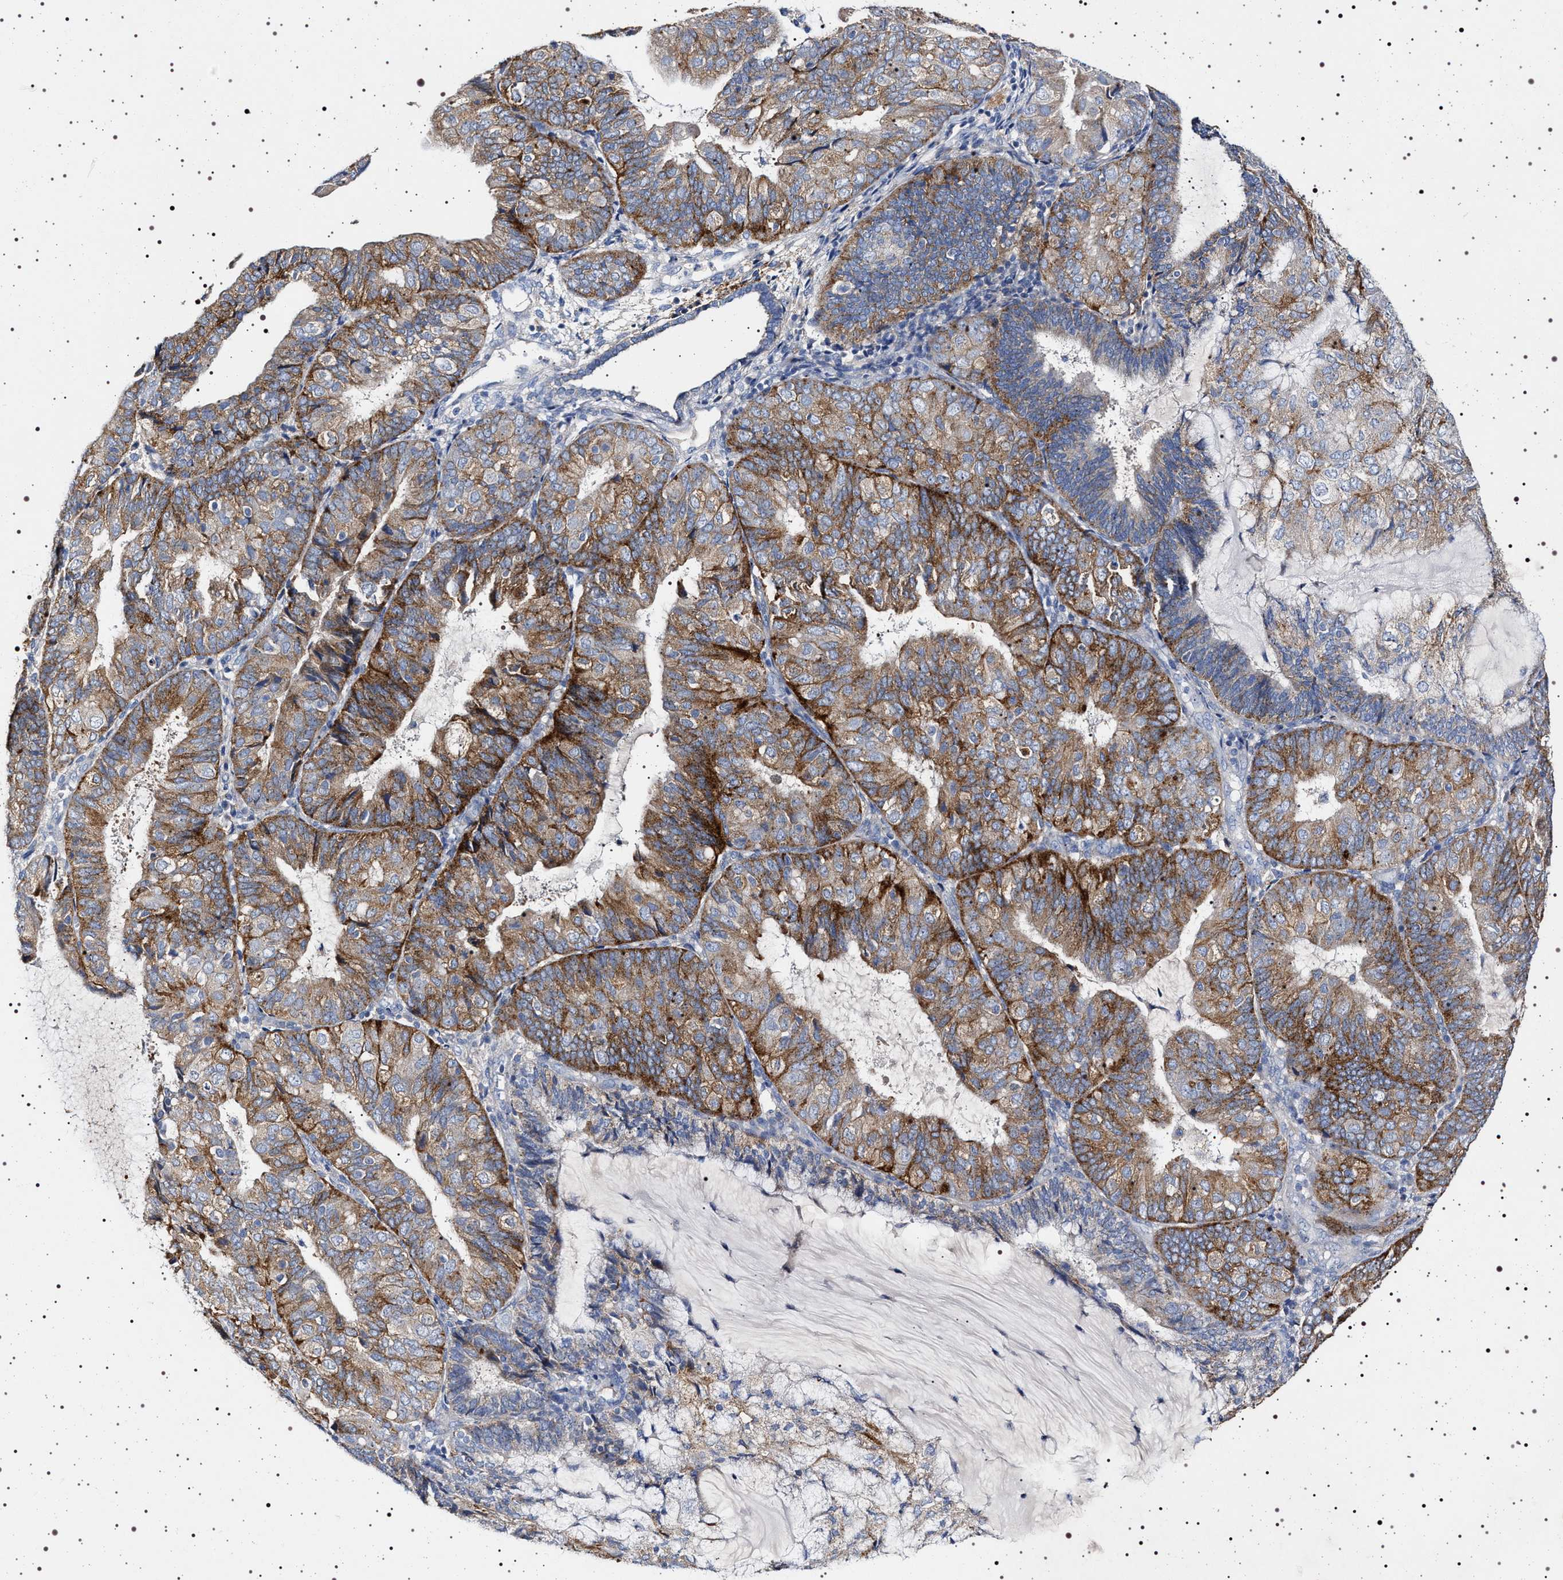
{"staining": {"intensity": "moderate", "quantity": ">75%", "location": "cytoplasmic/membranous"}, "tissue": "endometrial cancer", "cell_type": "Tumor cells", "image_type": "cancer", "snomed": [{"axis": "morphology", "description": "Adenocarcinoma, NOS"}, {"axis": "topography", "description": "Endometrium"}], "caption": "Endometrial adenocarcinoma stained with DAB (3,3'-diaminobenzidine) immunohistochemistry (IHC) exhibits medium levels of moderate cytoplasmic/membranous staining in about >75% of tumor cells. (DAB = brown stain, brightfield microscopy at high magnification).", "gene": "NAALADL2", "patient": {"sex": "female", "age": 81}}